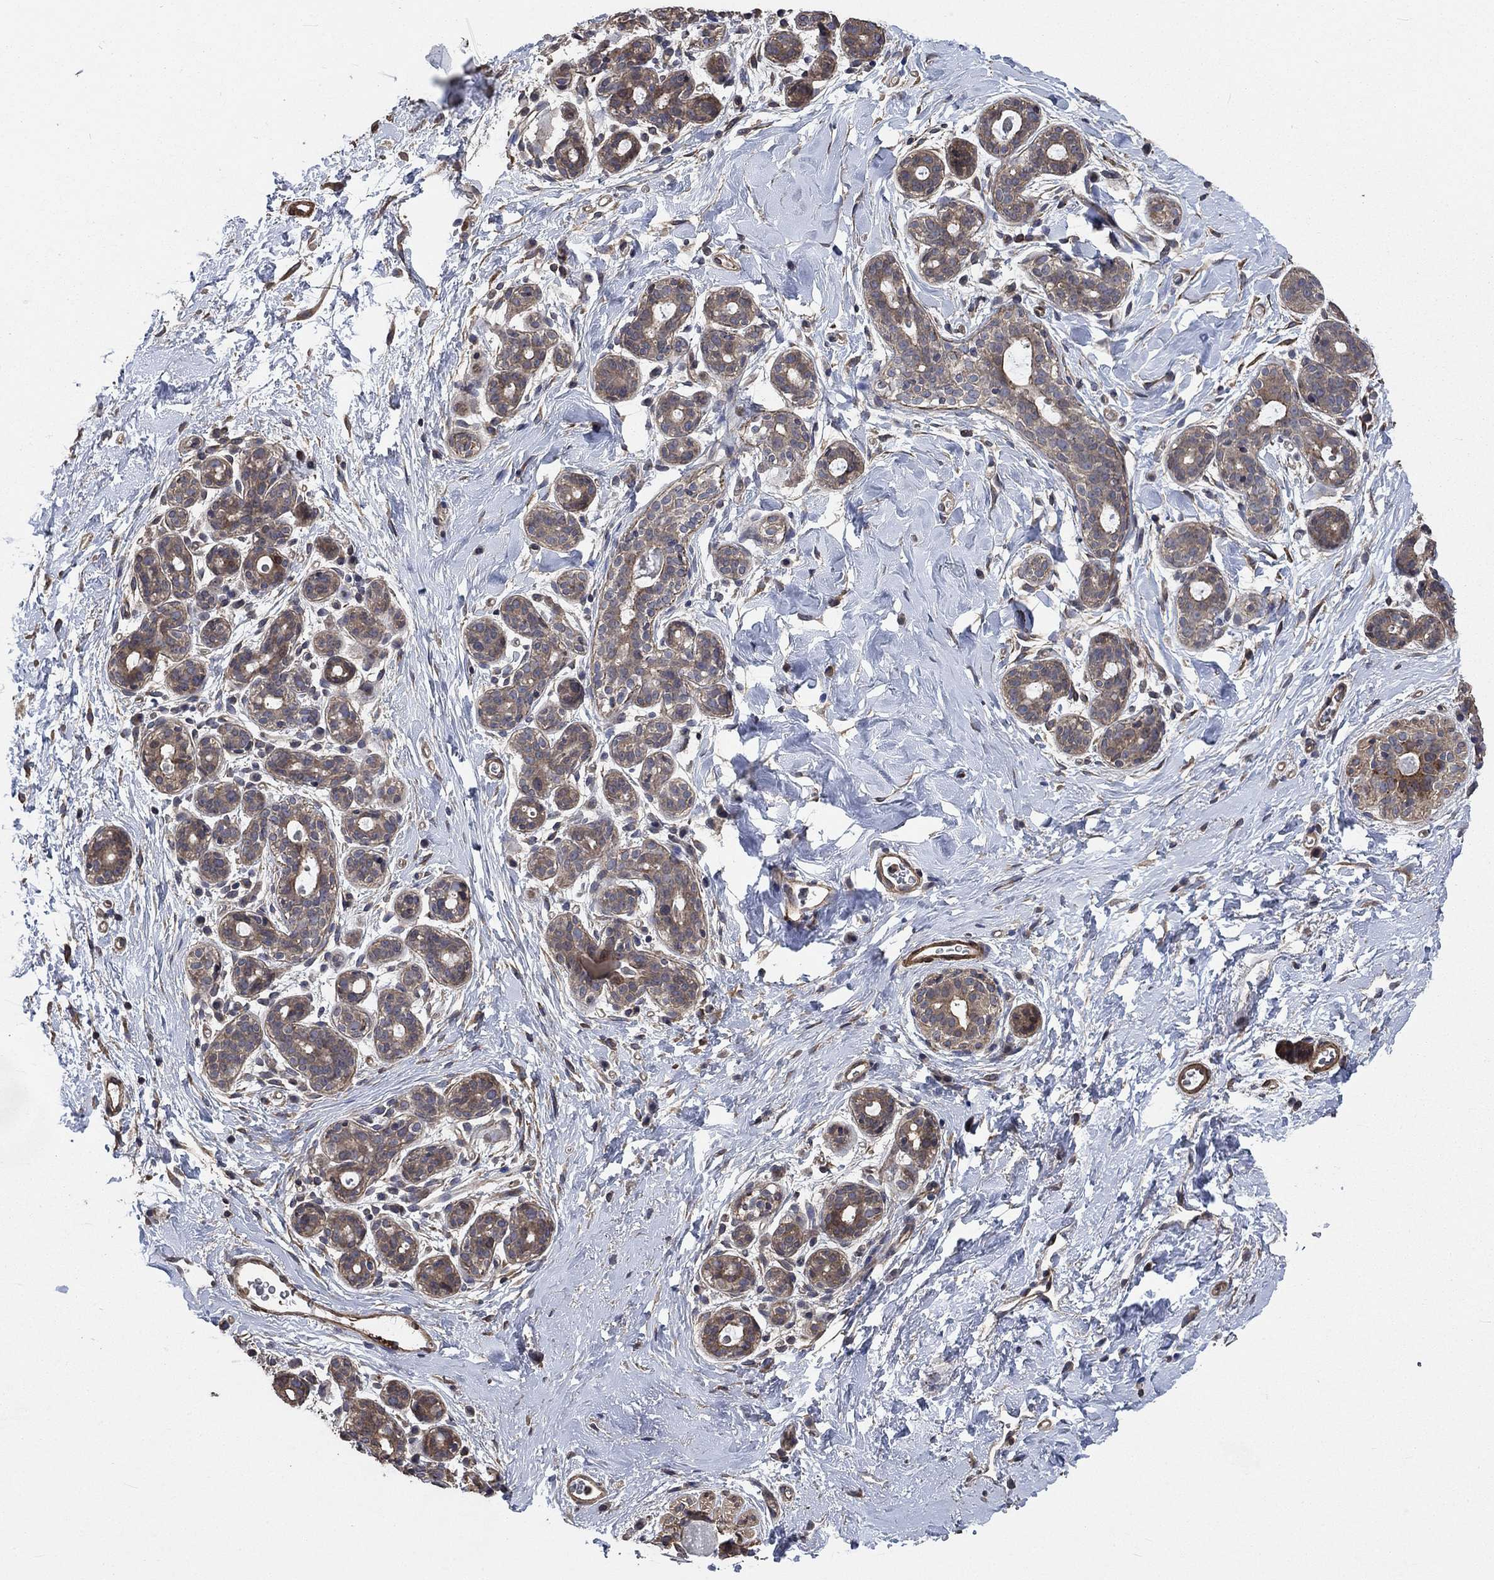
{"staining": {"intensity": "negative", "quantity": "none", "location": "none"}, "tissue": "breast", "cell_type": "Adipocytes", "image_type": "normal", "snomed": [{"axis": "morphology", "description": "Normal tissue, NOS"}, {"axis": "topography", "description": "Breast"}], "caption": "Human breast stained for a protein using immunohistochemistry (IHC) demonstrates no expression in adipocytes.", "gene": "PDE3A", "patient": {"sex": "female", "age": 43}}